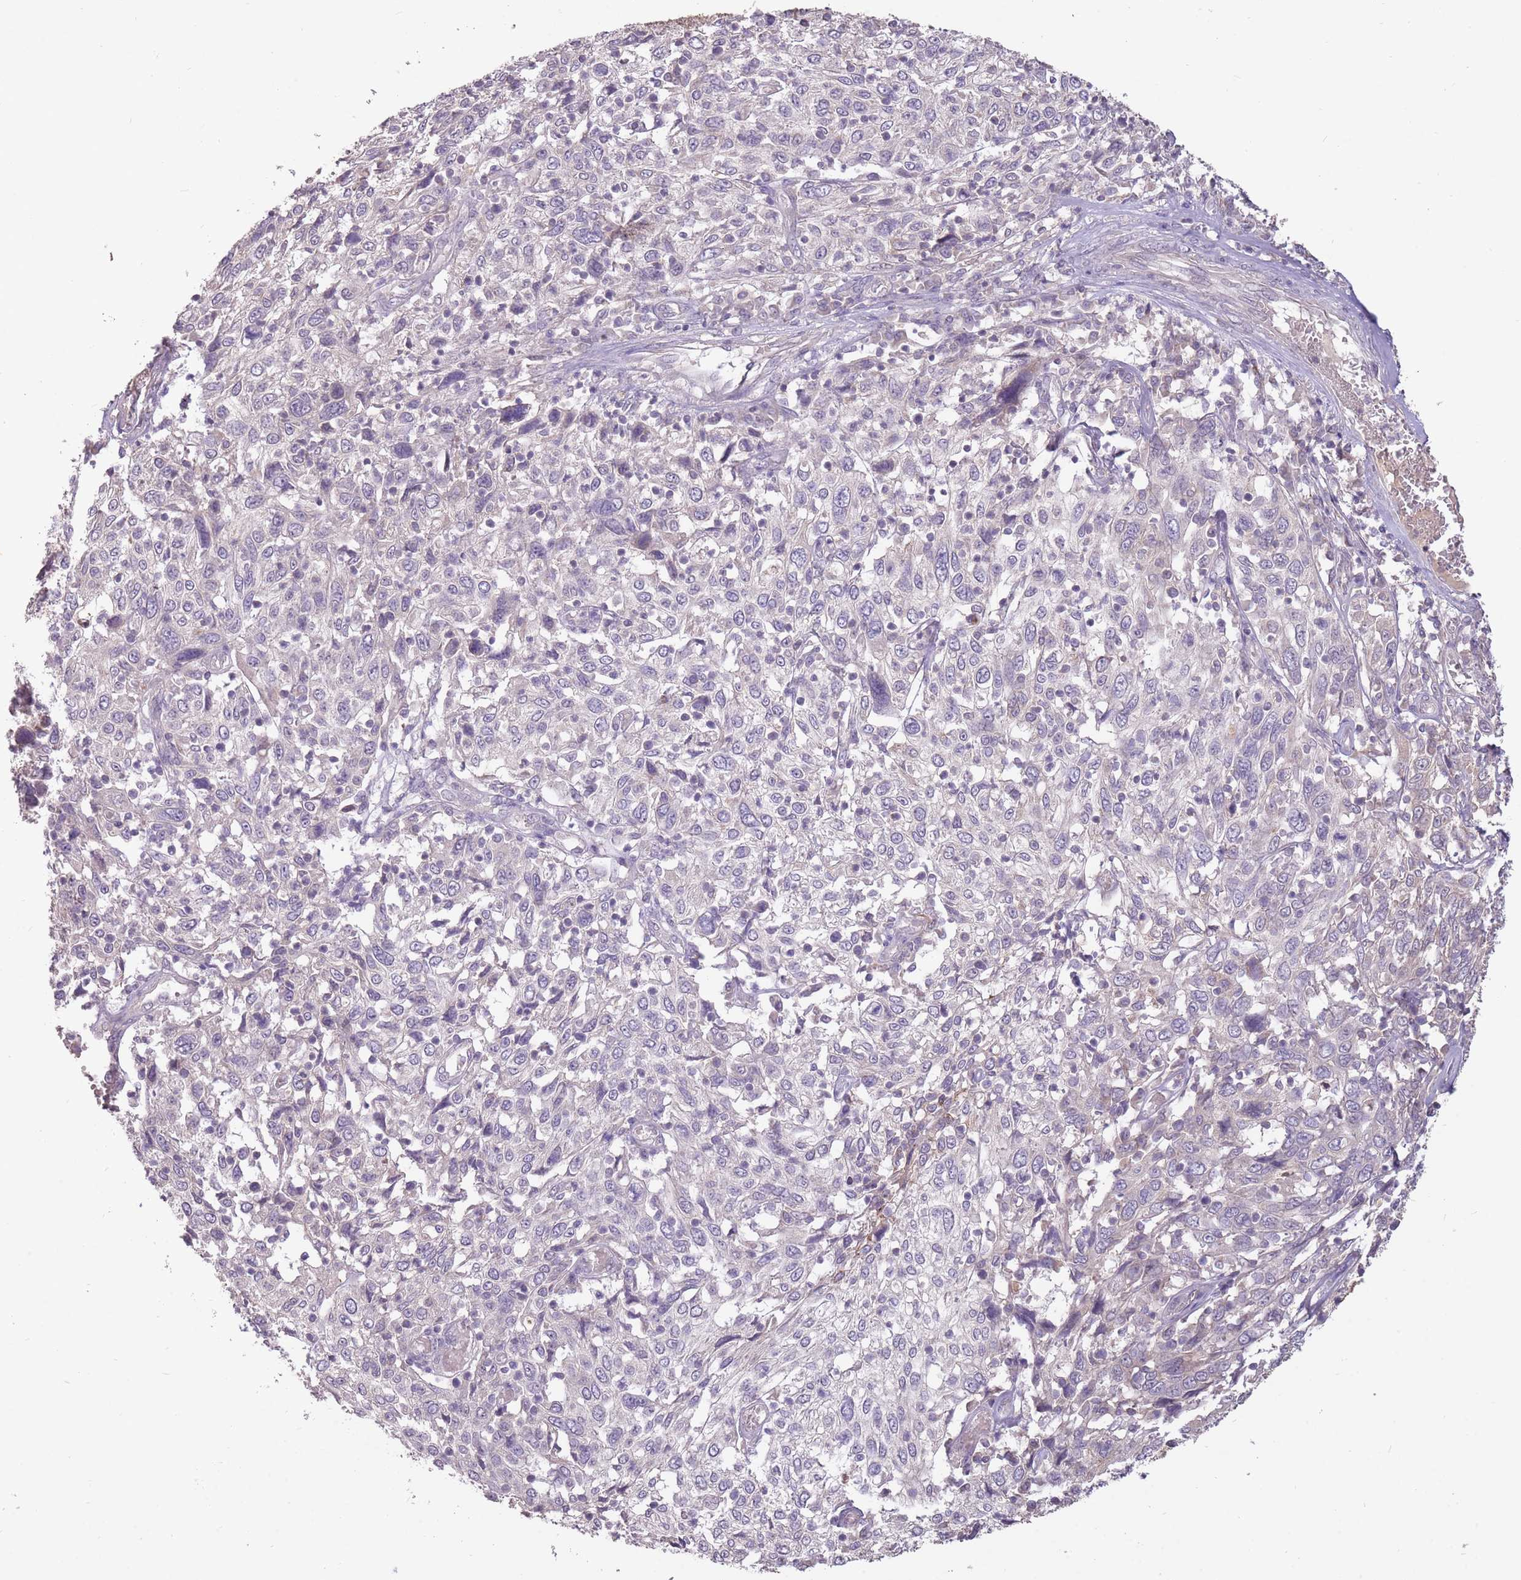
{"staining": {"intensity": "negative", "quantity": "none", "location": "none"}, "tissue": "cervical cancer", "cell_type": "Tumor cells", "image_type": "cancer", "snomed": [{"axis": "morphology", "description": "Squamous cell carcinoma, NOS"}, {"axis": "topography", "description": "Cervix"}], "caption": "This micrograph is of cervical cancer (squamous cell carcinoma) stained with IHC to label a protein in brown with the nuclei are counter-stained blue. There is no positivity in tumor cells.", "gene": "LRATD2", "patient": {"sex": "female", "age": 46}}